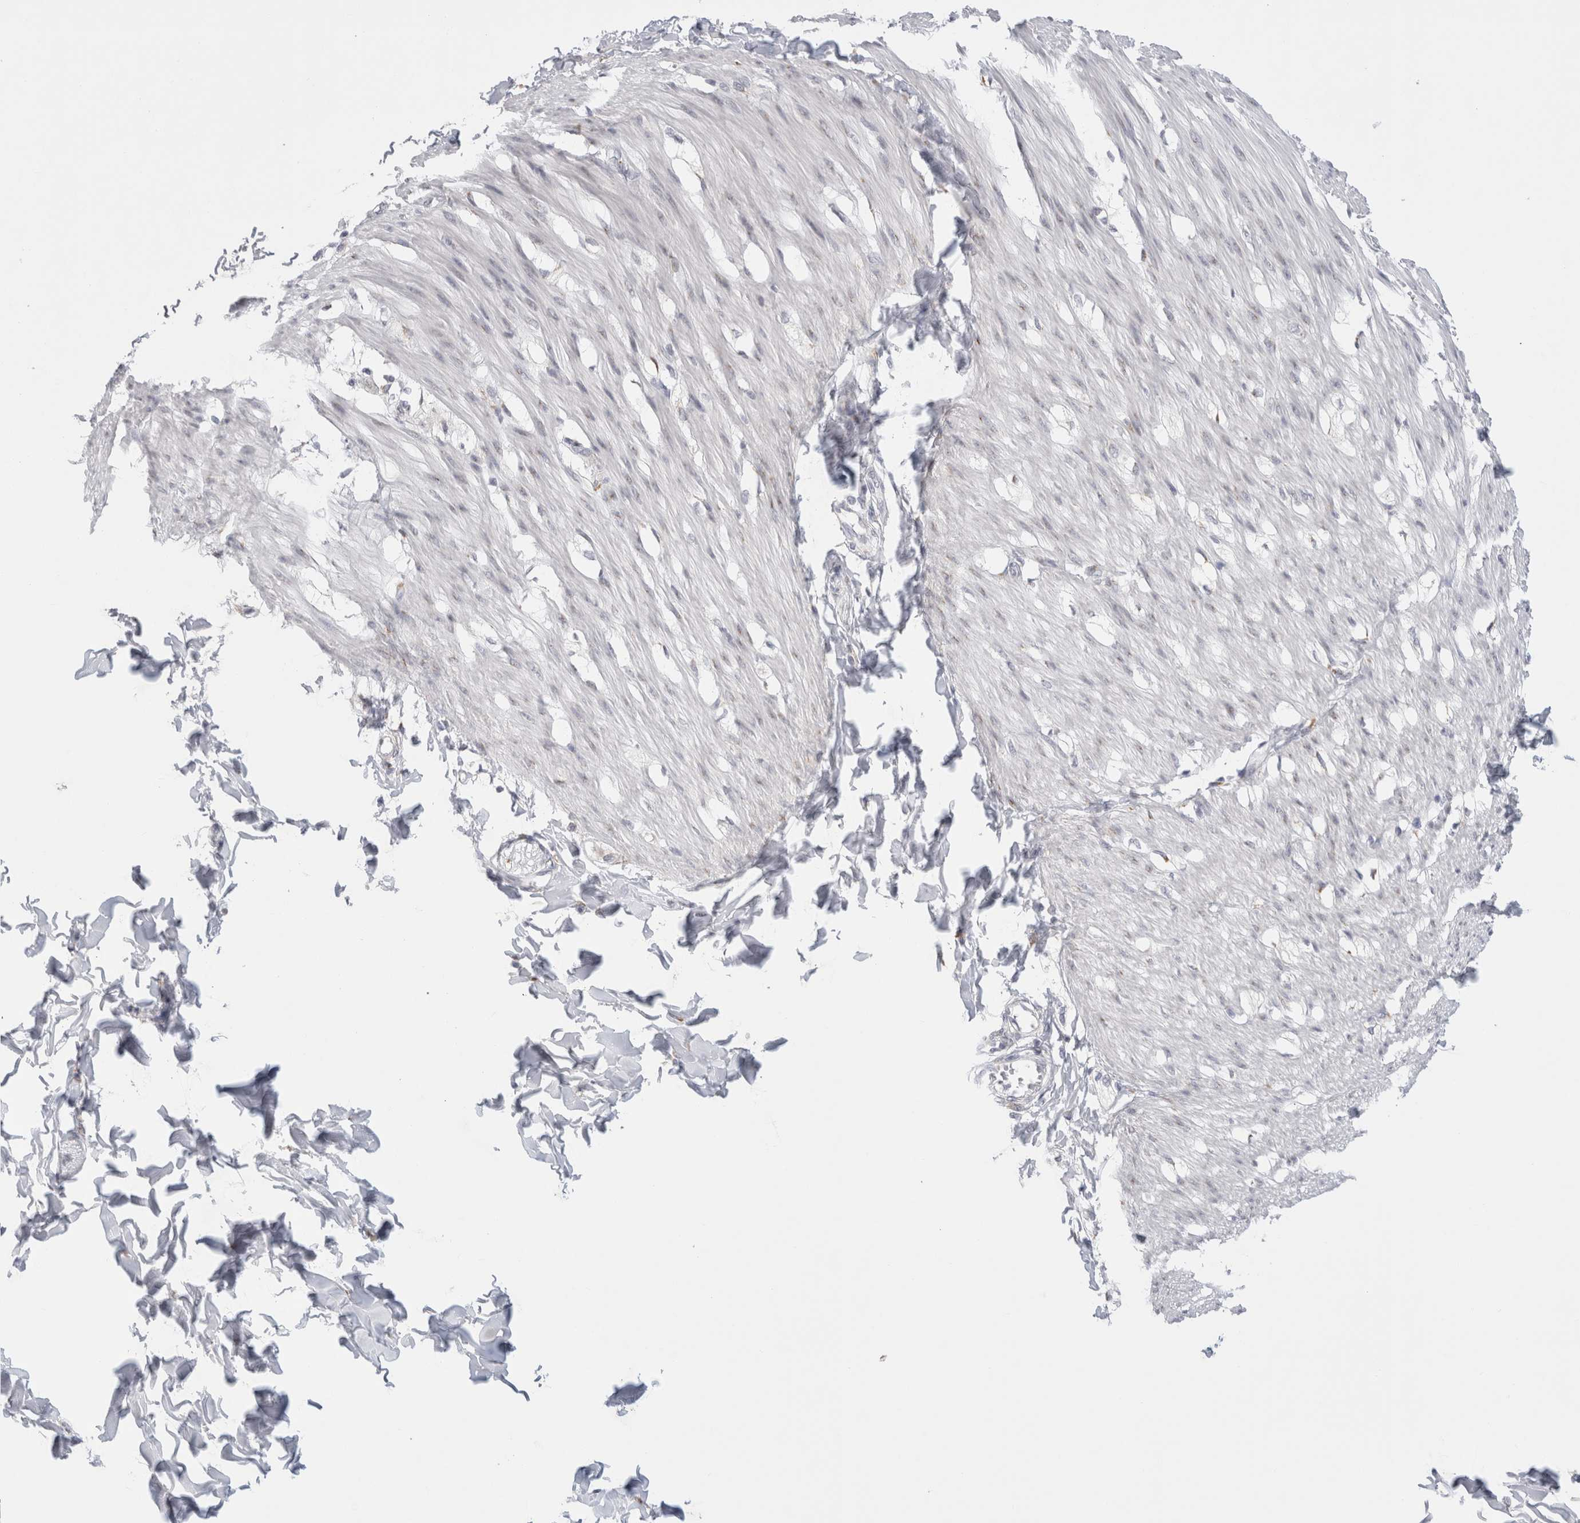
{"staining": {"intensity": "weak", "quantity": "<25%", "location": "cytoplasmic/membranous"}, "tissue": "smooth muscle", "cell_type": "Smooth muscle cells", "image_type": "normal", "snomed": [{"axis": "morphology", "description": "Normal tissue, NOS"}, {"axis": "morphology", "description": "Adenocarcinoma, NOS"}, {"axis": "topography", "description": "Smooth muscle"}, {"axis": "topography", "description": "Colon"}], "caption": "Immunohistochemical staining of unremarkable human smooth muscle demonstrates no significant positivity in smooth muscle cells.", "gene": "TRMT1L", "patient": {"sex": "male", "age": 14}}